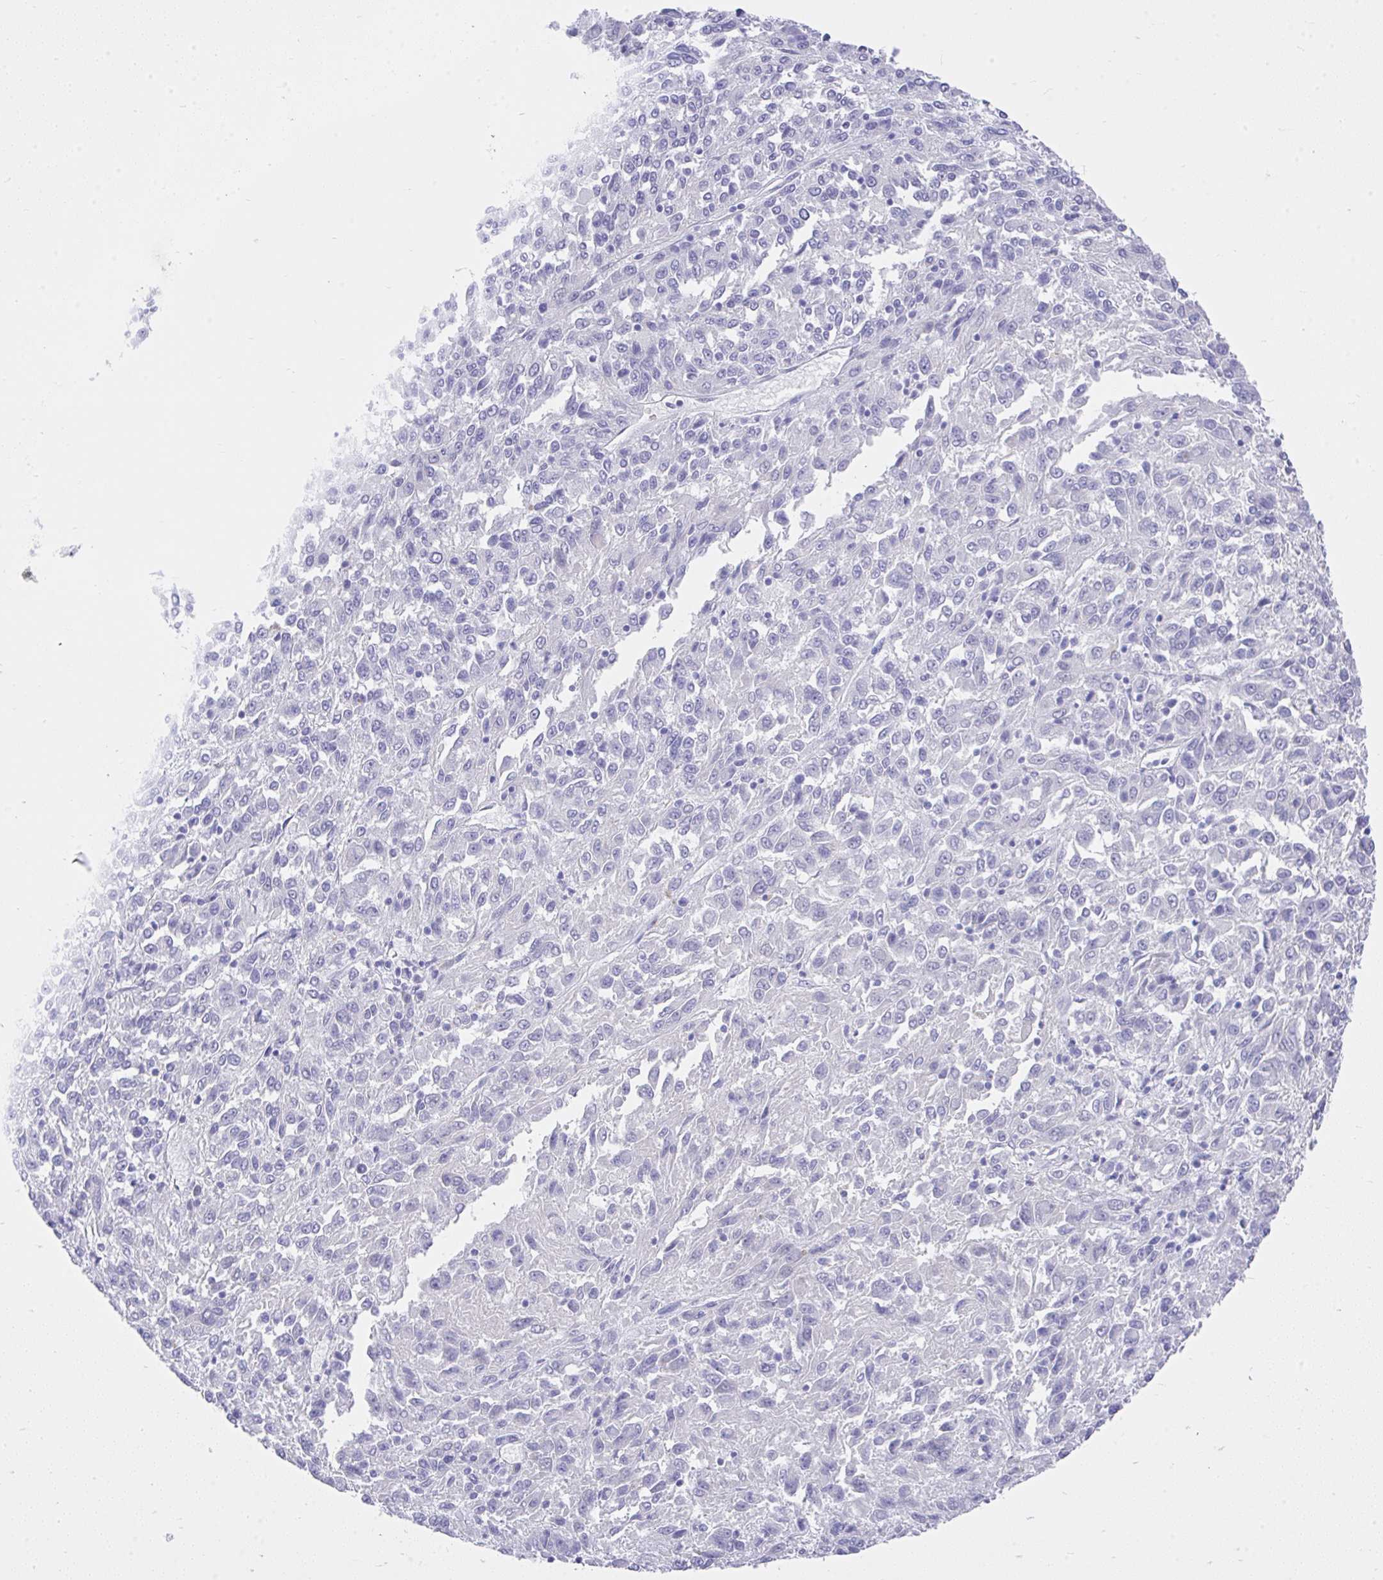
{"staining": {"intensity": "negative", "quantity": "none", "location": "none"}, "tissue": "melanoma", "cell_type": "Tumor cells", "image_type": "cancer", "snomed": [{"axis": "morphology", "description": "Malignant melanoma, Metastatic site"}, {"axis": "topography", "description": "Lung"}], "caption": "This is a micrograph of immunohistochemistry staining of malignant melanoma (metastatic site), which shows no positivity in tumor cells. (DAB IHC, high magnification).", "gene": "MS4A12", "patient": {"sex": "male", "age": 64}}